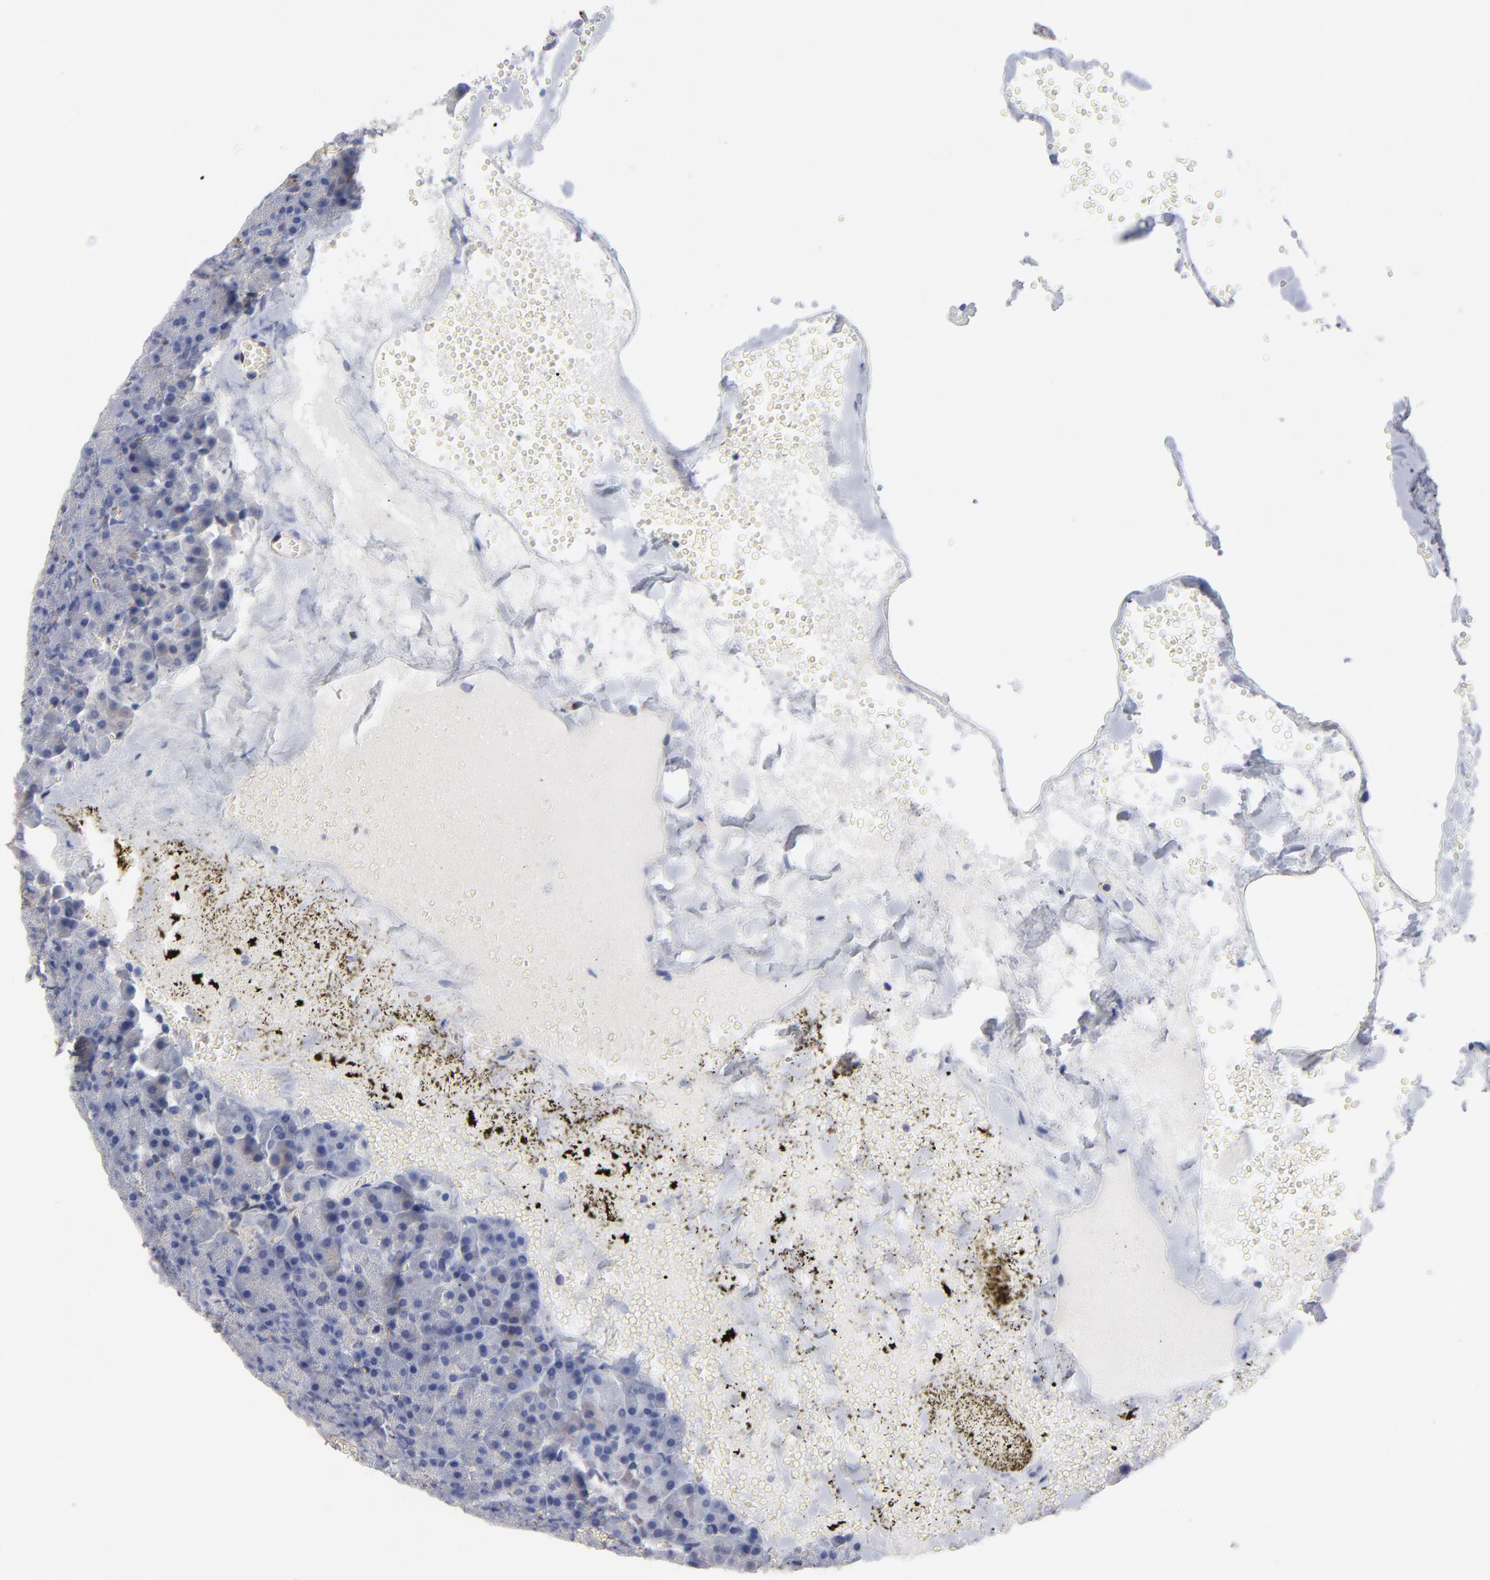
{"staining": {"intensity": "weak", "quantity": "<25%", "location": "cytoplasmic/membranous"}, "tissue": "pancreas", "cell_type": "Exocrine glandular cells", "image_type": "normal", "snomed": [{"axis": "morphology", "description": "Normal tissue, NOS"}, {"axis": "topography", "description": "Pancreas"}], "caption": "Immunohistochemistry (IHC) histopathology image of unremarkable pancreas: human pancreas stained with DAB (3,3'-diaminobenzidine) shows no significant protein staining in exocrine glandular cells.", "gene": "CILP", "patient": {"sex": "female", "age": 35}}